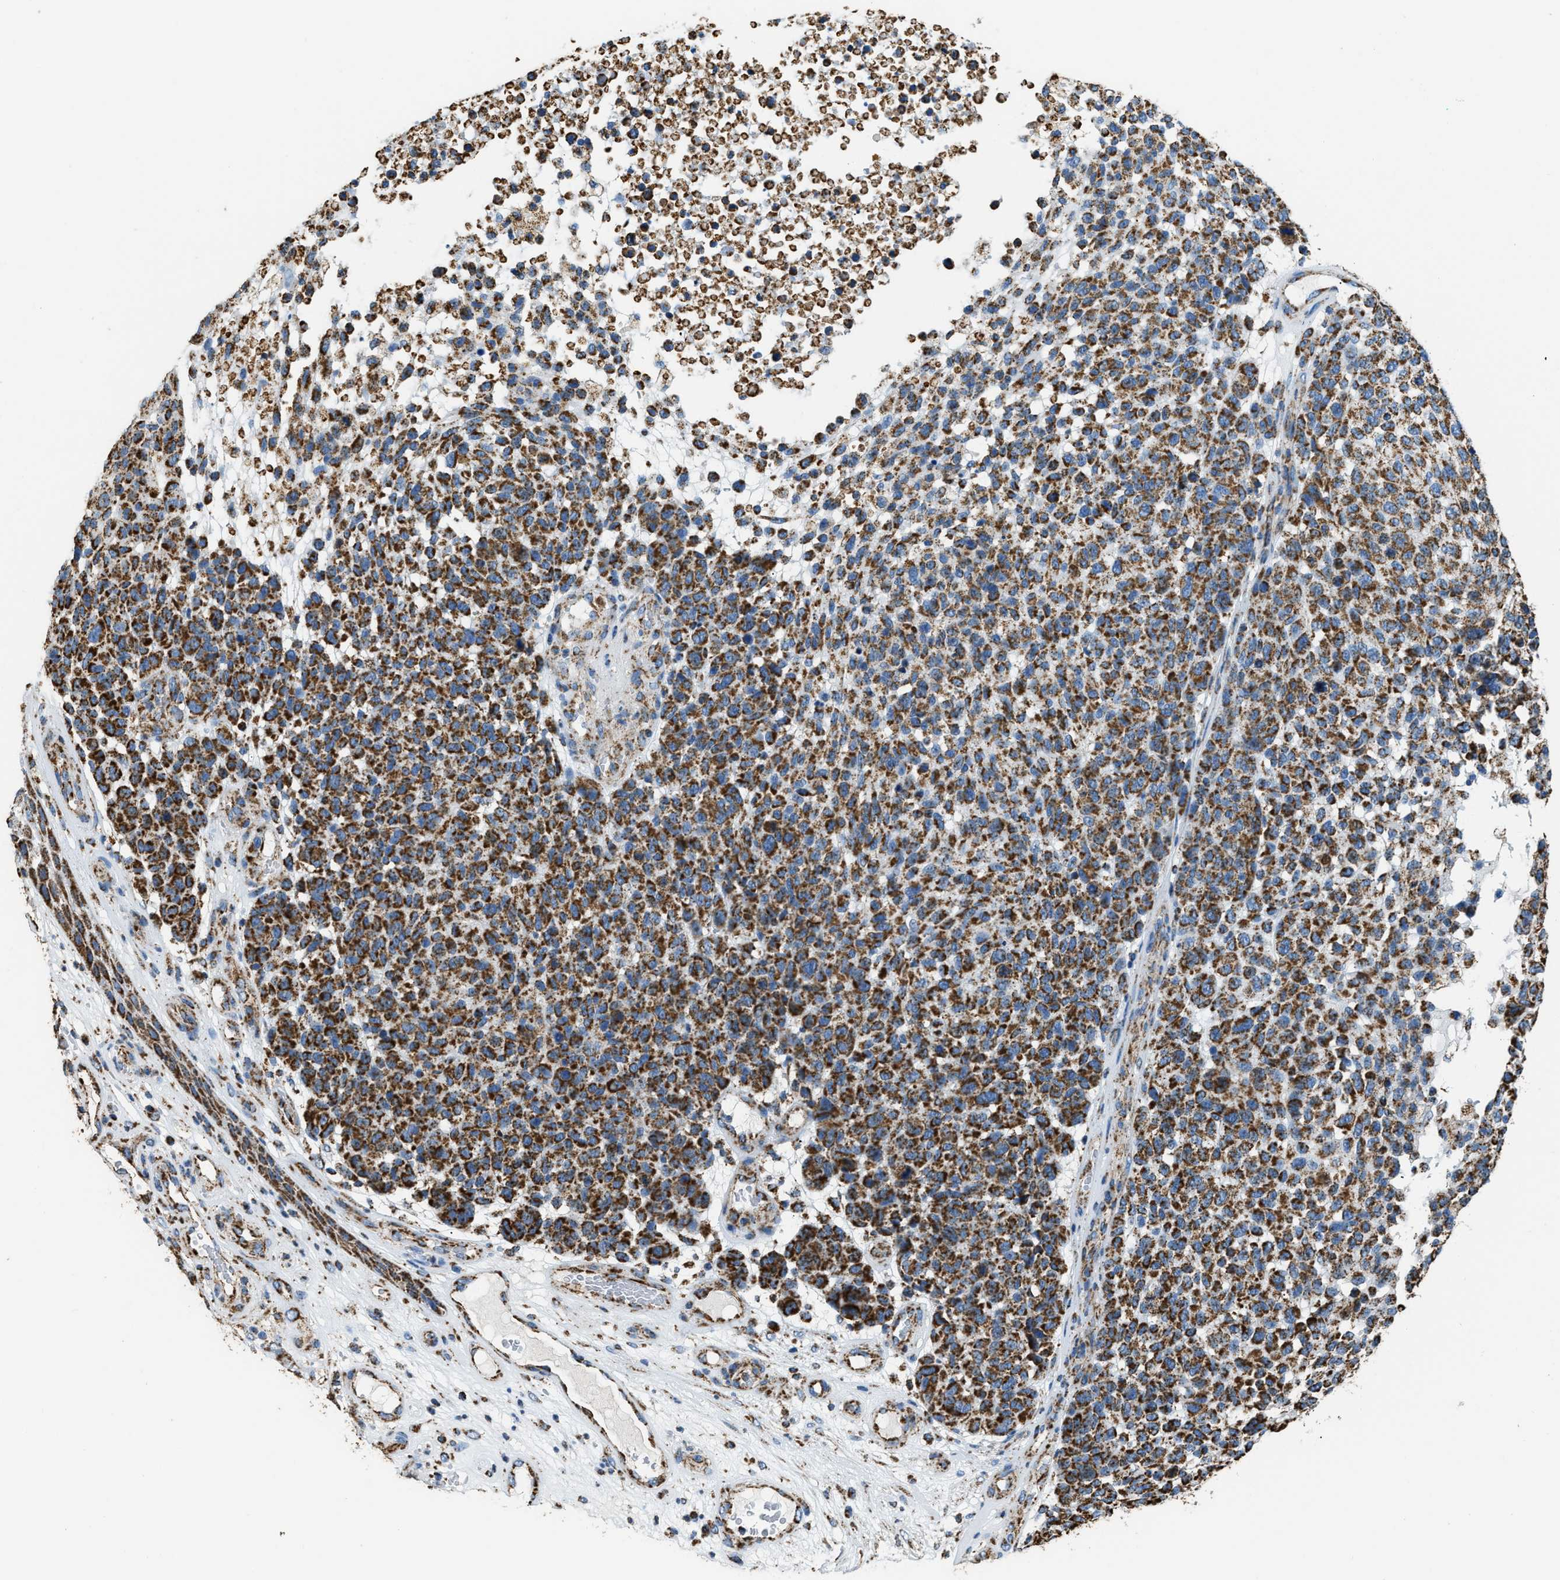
{"staining": {"intensity": "strong", "quantity": ">75%", "location": "cytoplasmic/membranous"}, "tissue": "melanoma", "cell_type": "Tumor cells", "image_type": "cancer", "snomed": [{"axis": "morphology", "description": "Malignant melanoma, NOS"}, {"axis": "topography", "description": "Skin"}], "caption": "DAB (3,3'-diaminobenzidine) immunohistochemical staining of malignant melanoma demonstrates strong cytoplasmic/membranous protein expression in about >75% of tumor cells.", "gene": "IRX6", "patient": {"sex": "male", "age": 59}}